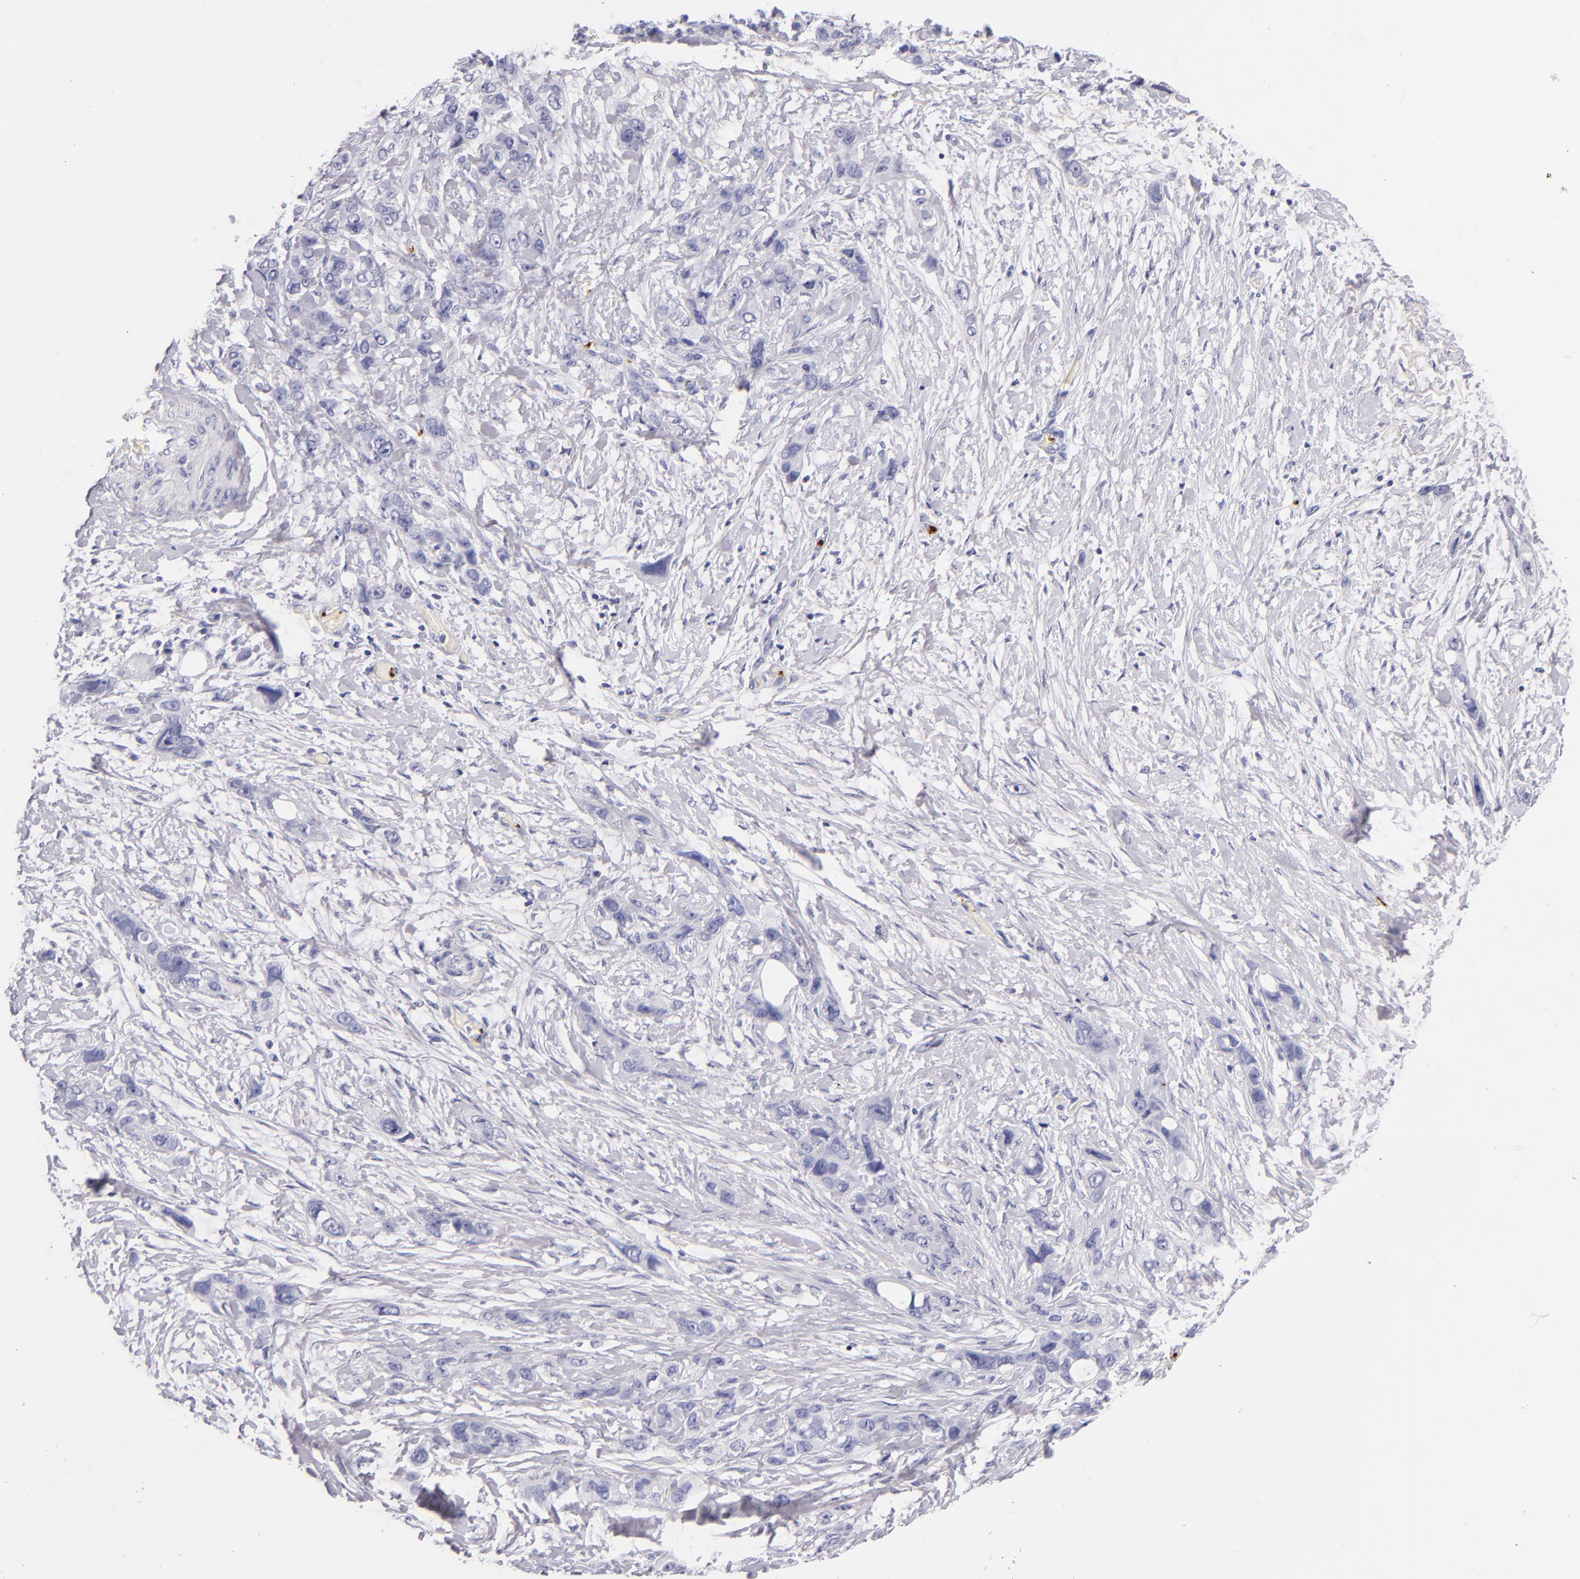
{"staining": {"intensity": "negative", "quantity": "none", "location": "none"}, "tissue": "stomach cancer", "cell_type": "Tumor cells", "image_type": "cancer", "snomed": [{"axis": "morphology", "description": "Adenocarcinoma, NOS"}, {"axis": "topography", "description": "Stomach, upper"}], "caption": "This micrograph is of stomach cancer (adenocarcinoma) stained with immunohistochemistry (IHC) to label a protein in brown with the nuclei are counter-stained blue. There is no expression in tumor cells.", "gene": "GP1BA", "patient": {"sex": "male", "age": 47}}